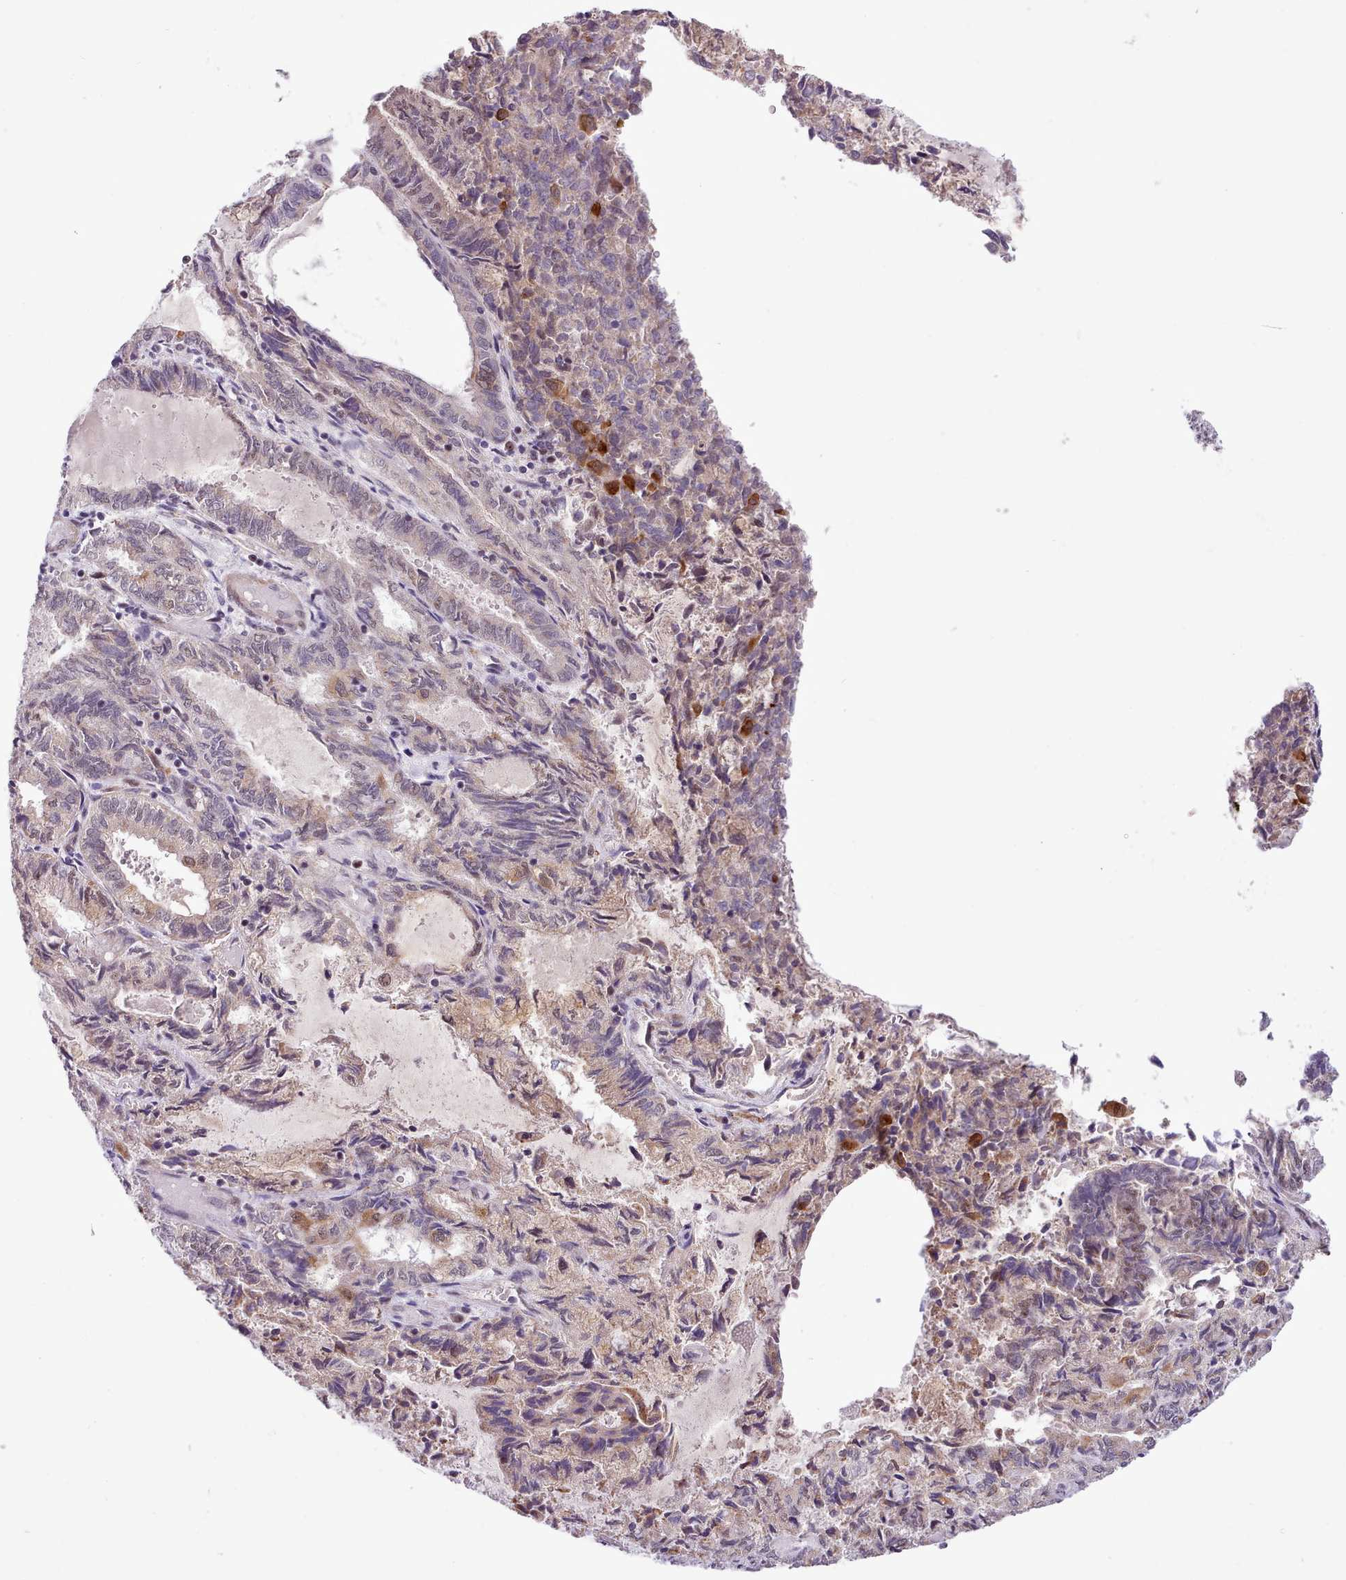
{"staining": {"intensity": "weak", "quantity": "<25%", "location": "cytoplasmic/membranous,nuclear"}, "tissue": "endometrial cancer", "cell_type": "Tumor cells", "image_type": "cancer", "snomed": [{"axis": "morphology", "description": "Adenocarcinoma, NOS"}, {"axis": "topography", "description": "Endometrium"}], "caption": "Endometrial adenocarcinoma was stained to show a protein in brown. There is no significant staining in tumor cells.", "gene": "HOXB7", "patient": {"sex": "female", "age": 80}}